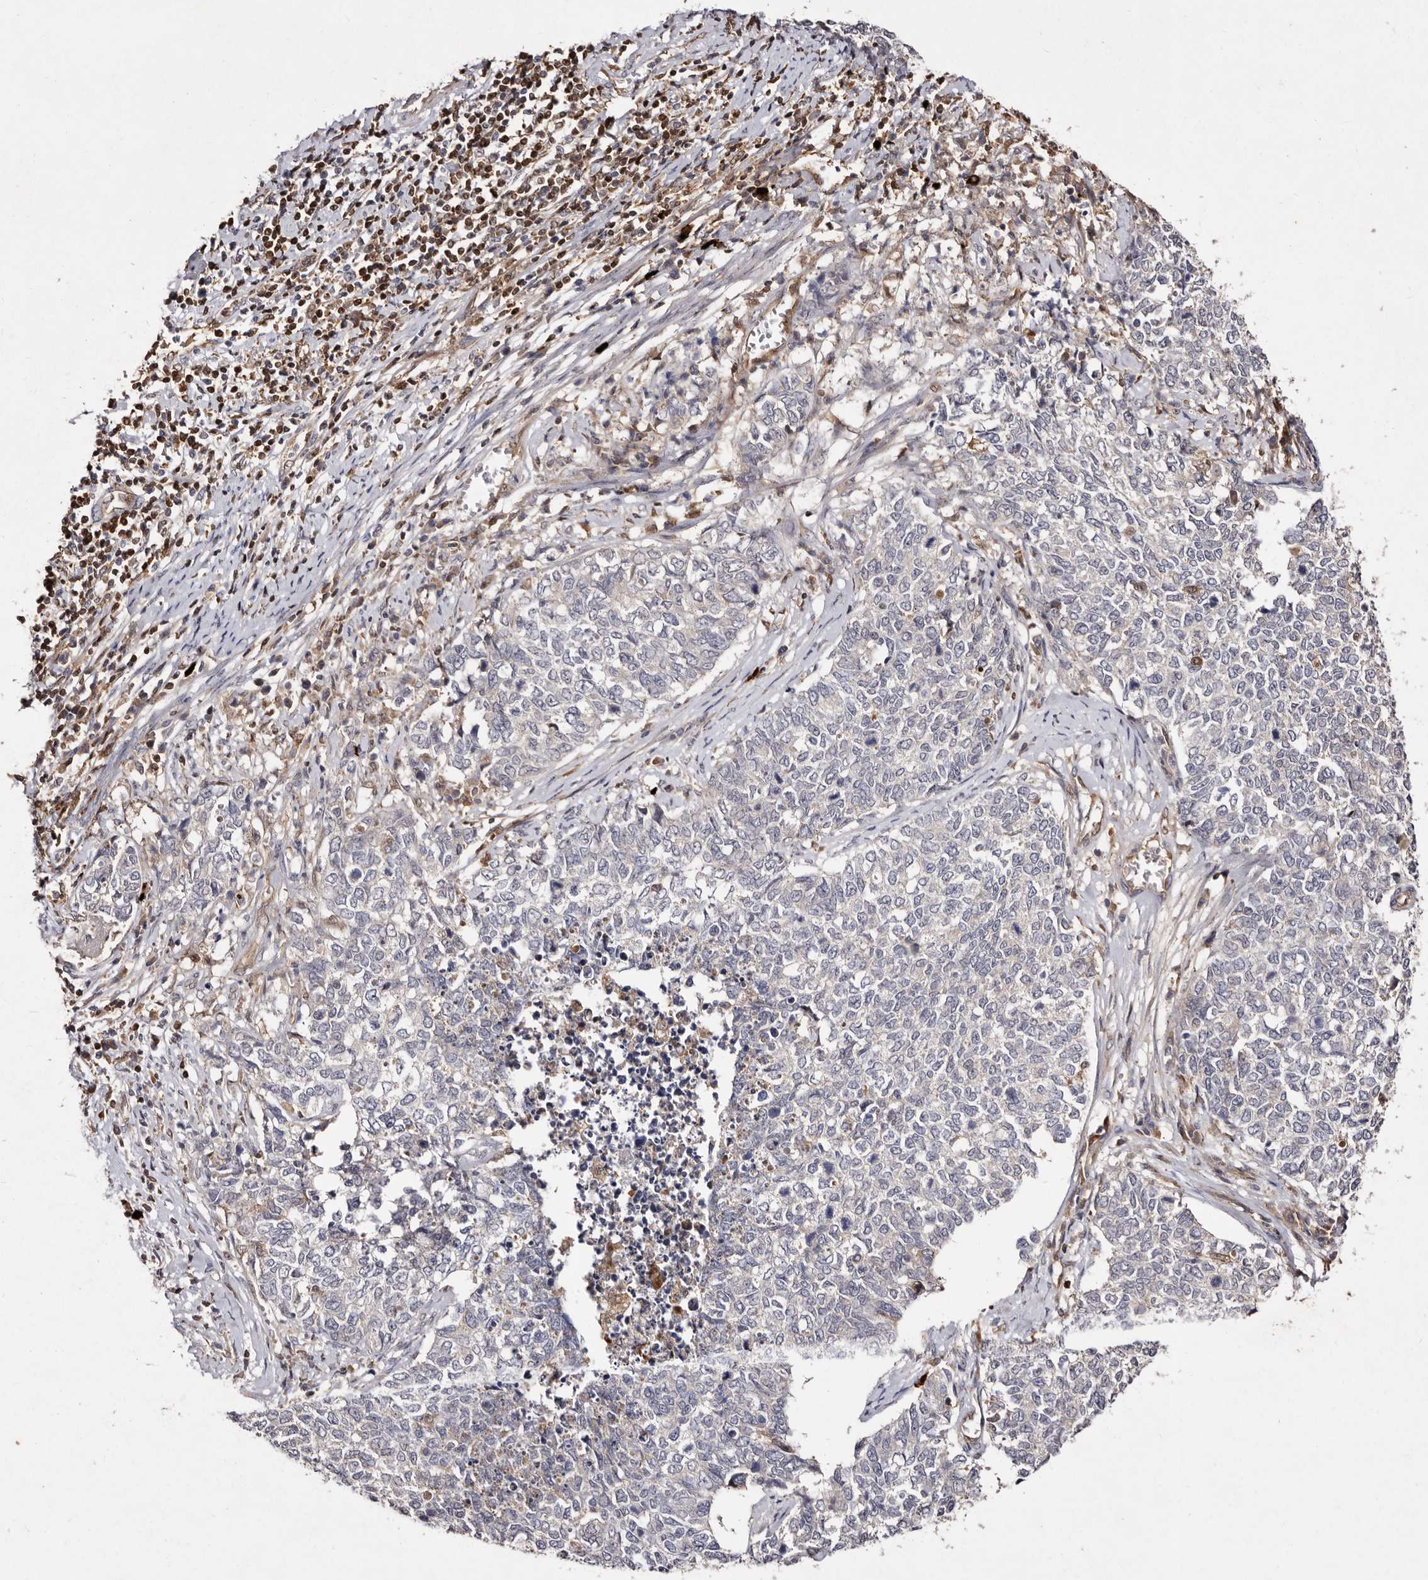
{"staining": {"intensity": "negative", "quantity": "none", "location": "none"}, "tissue": "cervical cancer", "cell_type": "Tumor cells", "image_type": "cancer", "snomed": [{"axis": "morphology", "description": "Squamous cell carcinoma, NOS"}, {"axis": "topography", "description": "Cervix"}], "caption": "Cervical squamous cell carcinoma stained for a protein using immunohistochemistry displays no expression tumor cells.", "gene": "GIMAP4", "patient": {"sex": "female", "age": 63}}